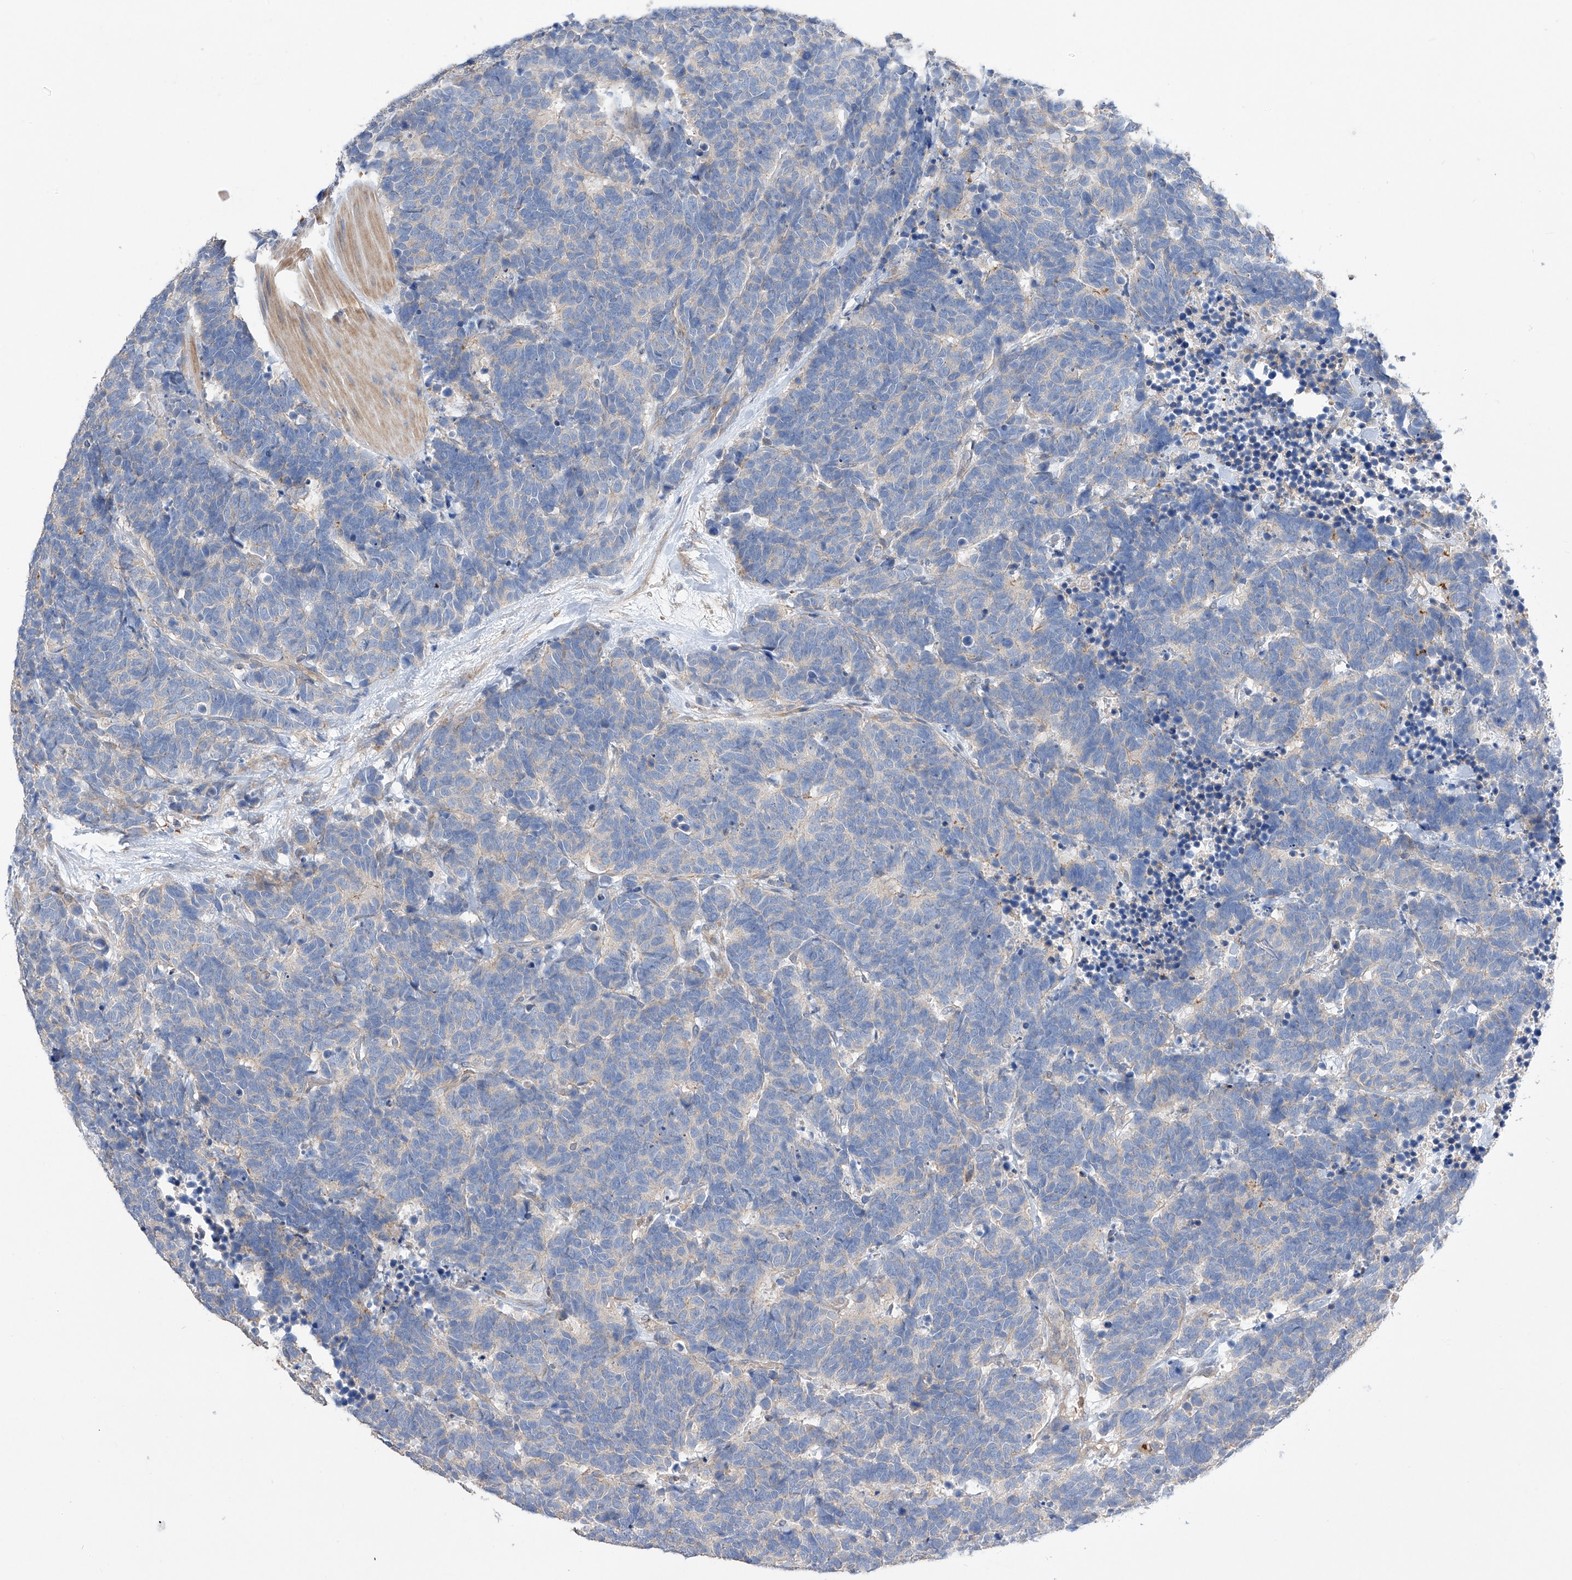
{"staining": {"intensity": "negative", "quantity": "none", "location": "none"}, "tissue": "carcinoid", "cell_type": "Tumor cells", "image_type": "cancer", "snomed": [{"axis": "morphology", "description": "Carcinoma, NOS"}, {"axis": "morphology", "description": "Carcinoid, malignant, NOS"}, {"axis": "topography", "description": "Urinary bladder"}], "caption": "An immunohistochemistry (IHC) micrograph of carcinoid is shown. There is no staining in tumor cells of carcinoid.", "gene": "NFATC4", "patient": {"sex": "male", "age": 57}}